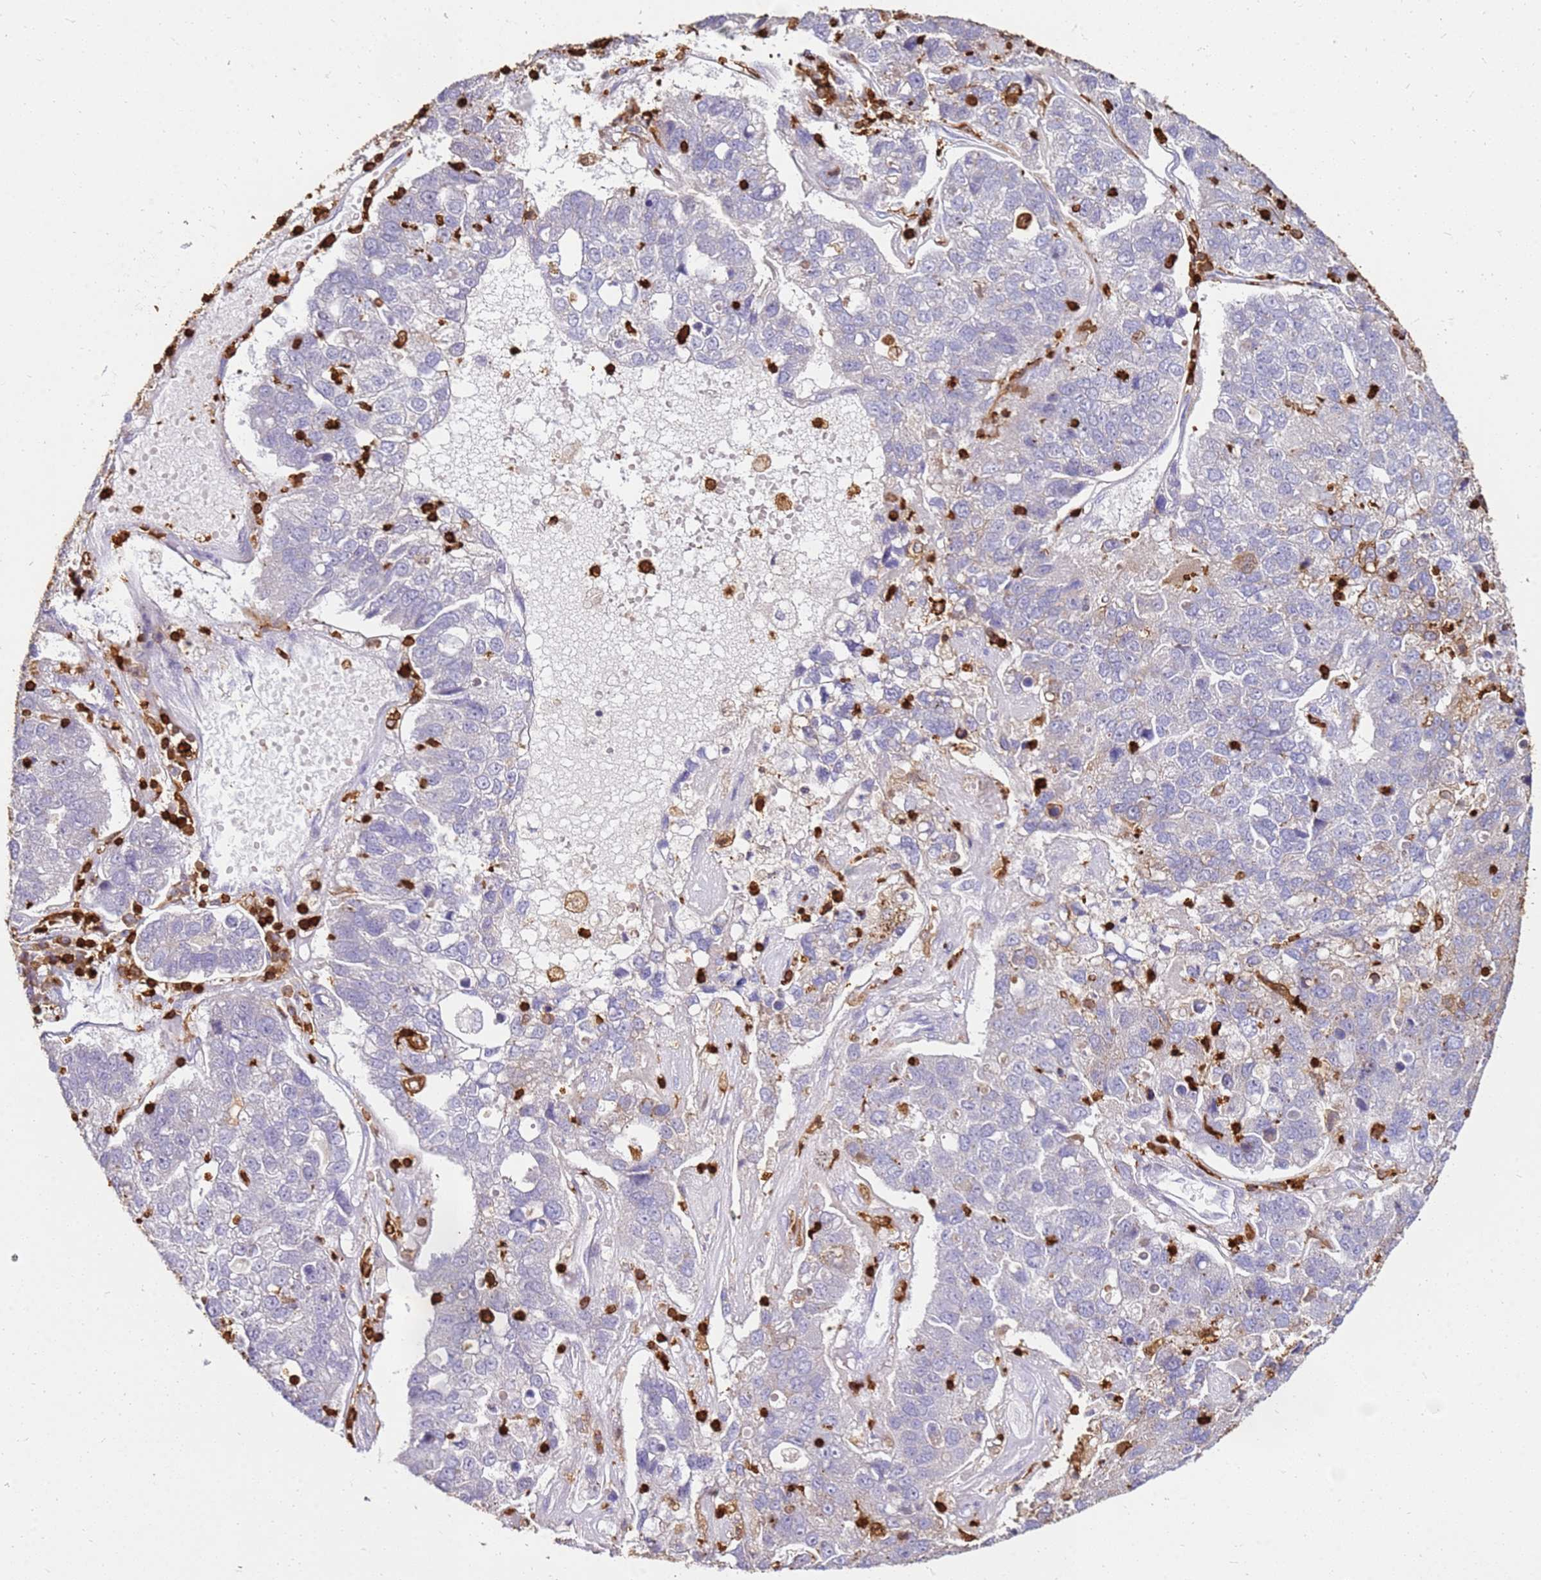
{"staining": {"intensity": "negative", "quantity": "none", "location": "none"}, "tissue": "pancreatic cancer", "cell_type": "Tumor cells", "image_type": "cancer", "snomed": [{"axis": "morphology", "description": "Adenocarcinoma, NOS"}, {"axis": "topography", "description": "Pancreas"}], "caption": "Tumor cells are negative for brown protein staining in pancreatic adenocarcinoma.", "gene": "CORO1A", "patient": {"sex": "female", "age": 61}}